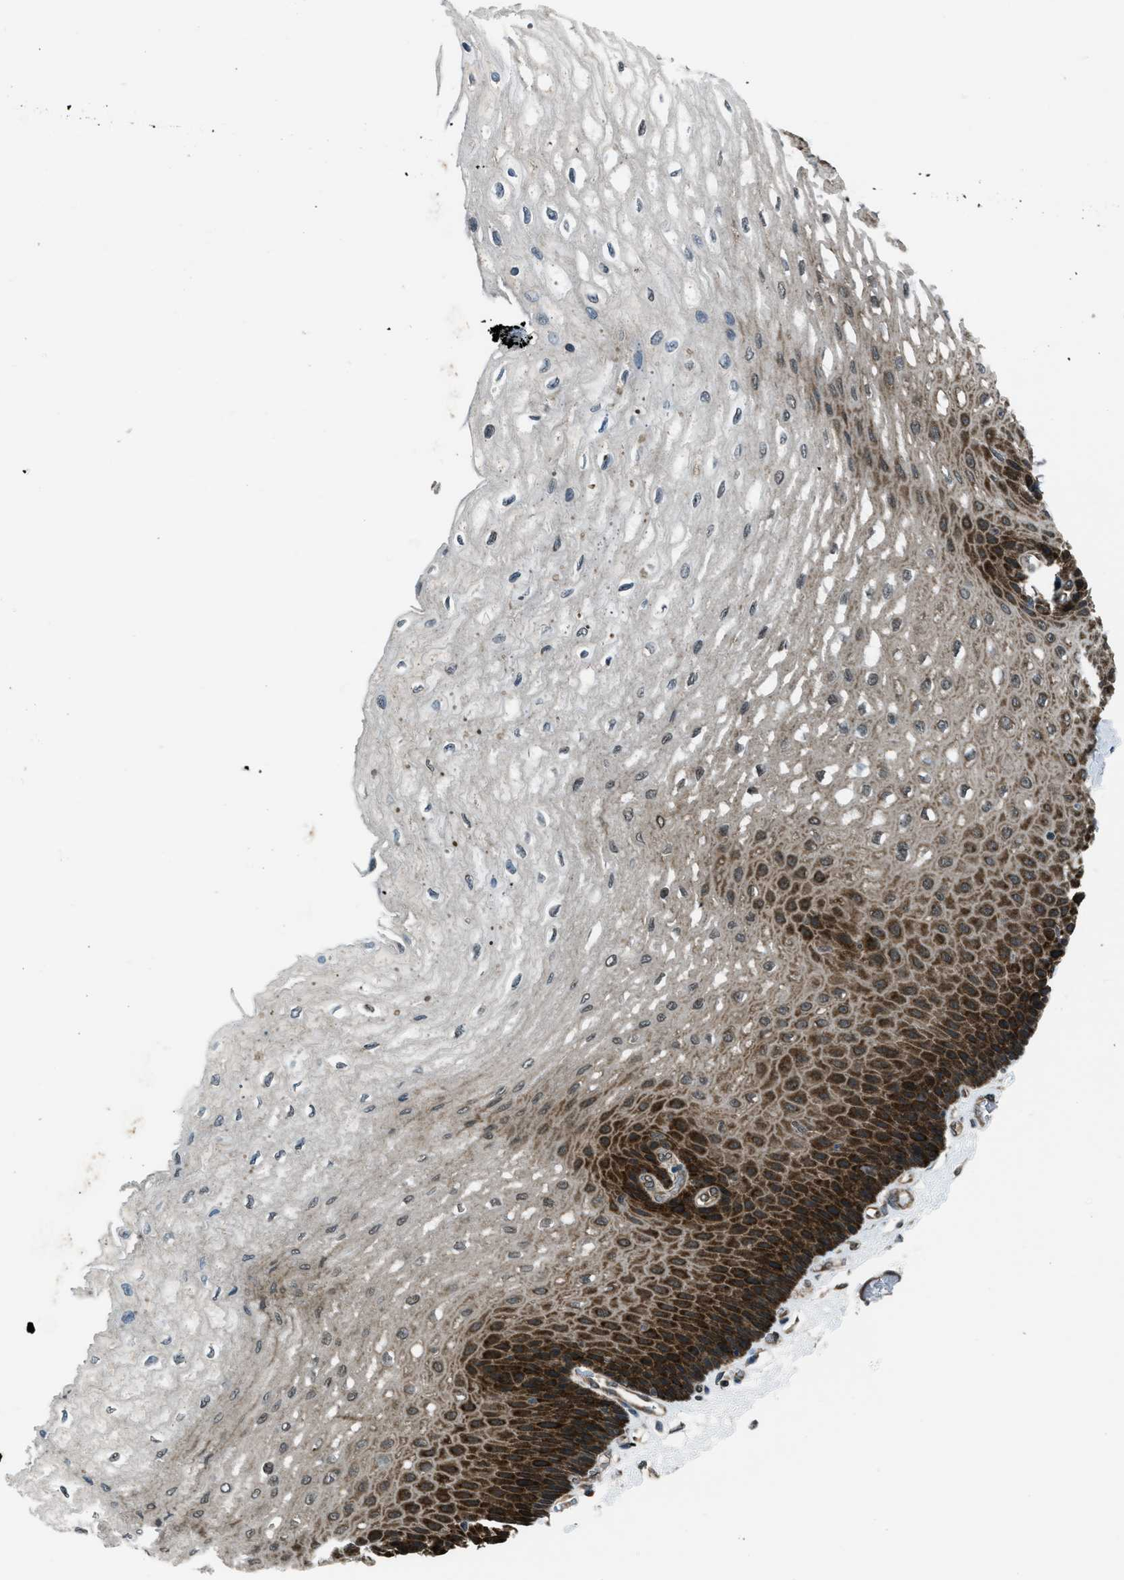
{"staining": {"intensity": "strong", "quantity": ">75%", "location": "cytoplasmic/membranous"}, "tissue": "esophagus", "cell_type": "Squamous epithelial cells", "image_type": "normal", "snomed": [{"axis": "morphology", "description": "Normal tissue, NOS"}, {"axis": "topography", "description": "Esophagus"}], "caption": "Esophagus was stained to show a protein in brown. There is high levels of strong cytoplasmic/membranous expression in about >75% of squamous epithelial cells. (DAB (3,3'-diaminobenzidine) IHC with brightfield microscopy, high magnification).", "gene": "ASAP2", "patient": {"sex": "female", "age": 72}}